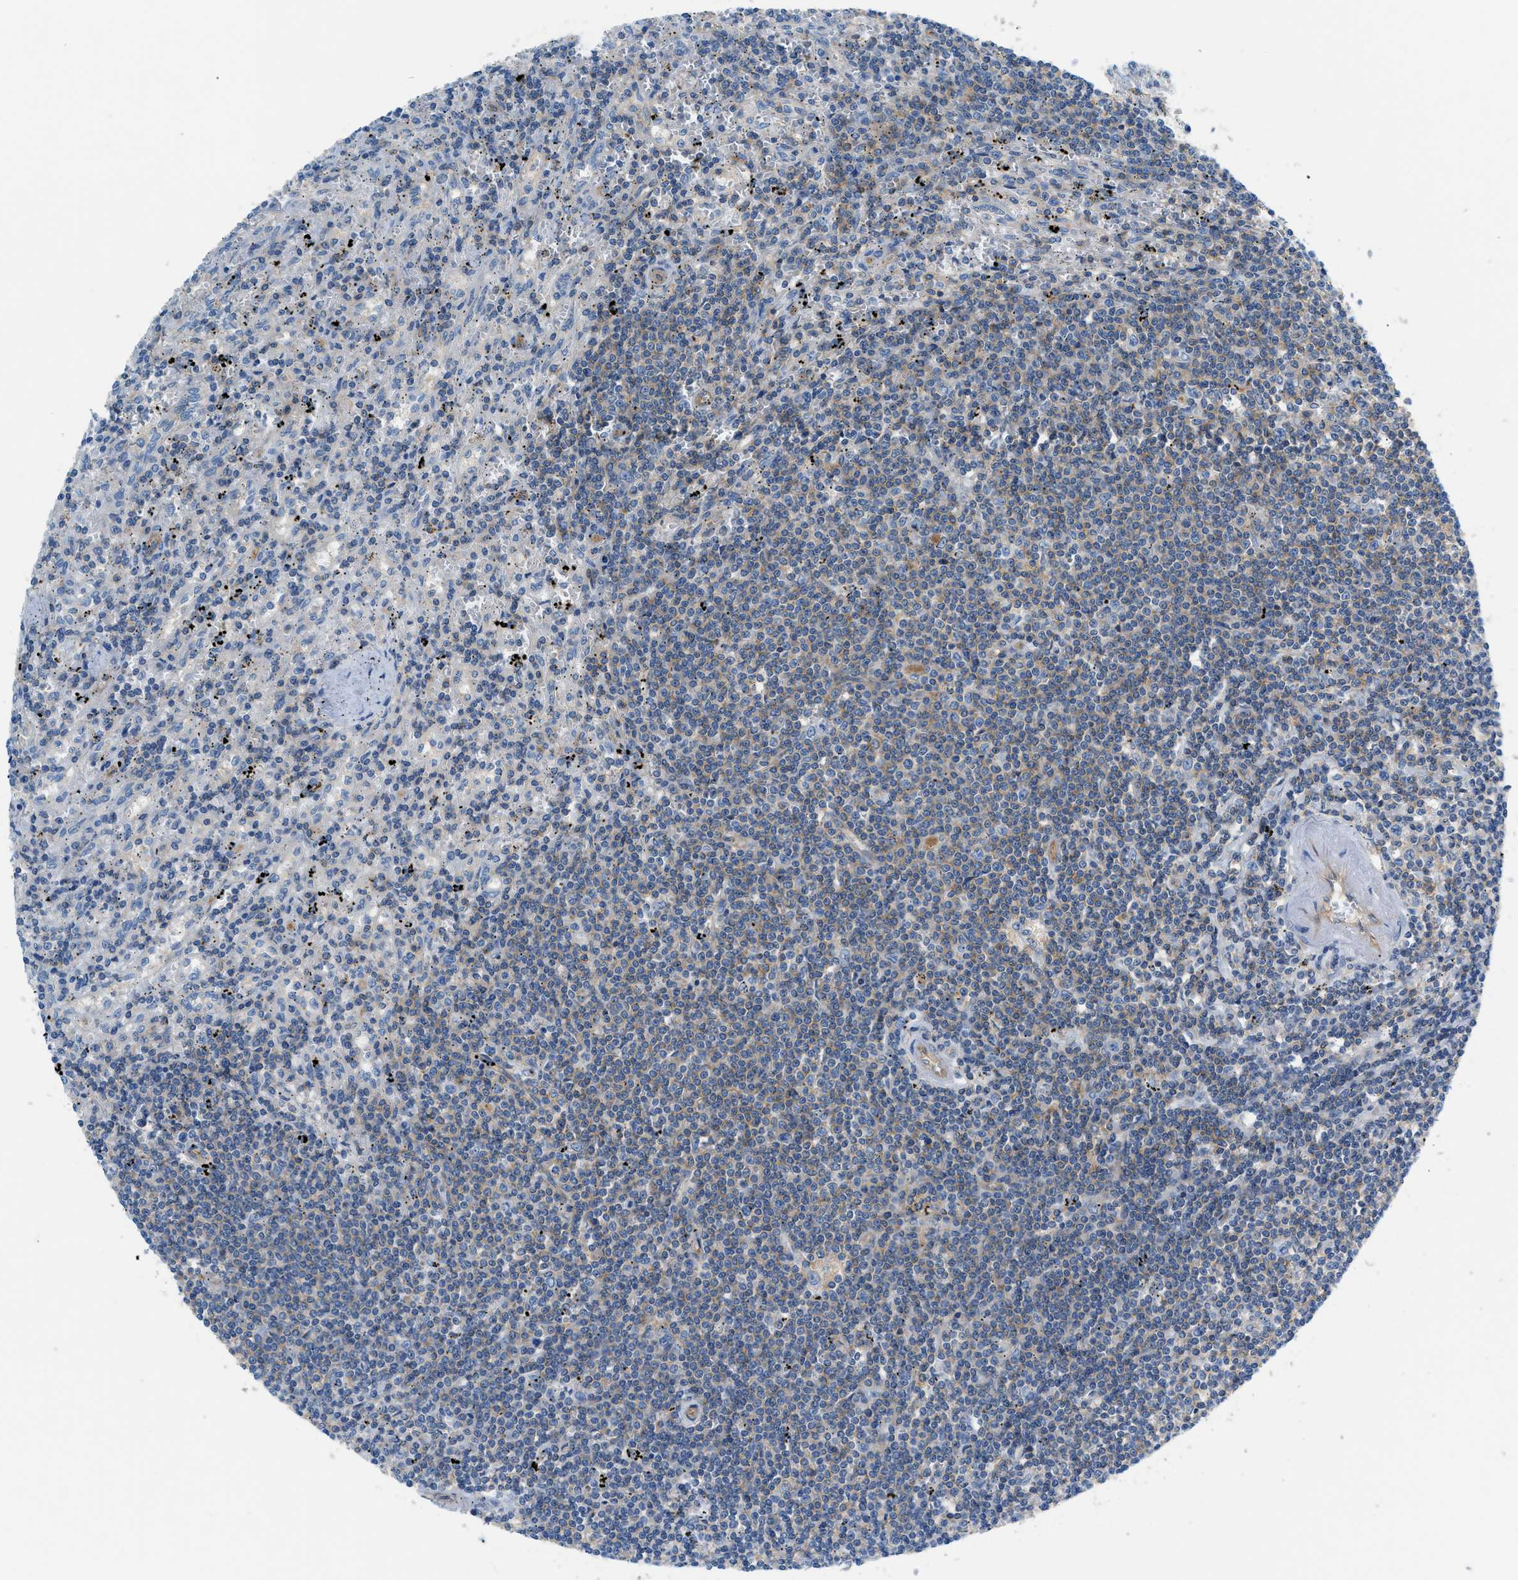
{"staining": {"intensity": "weak", "quantity": "<25%", "location": "cytoplasmic/membranous"}, "tissue": "lymphoma", "cell_type": "Tumor cells", "image_type": "cancer", "snomed": [{"axis": "morphology", "description": "Malignant lymphoma, non-Hodgkin's type, Low grade"}, {"axis": "topography", "description": "Spleen"}], "caption": "The photomicrograph demonstrates no staining of tumor cells in low-grade malignant lymphoma, non-Hodgkin's type. (Stains: DAB immunohistochemistry with hematoxylin counter stain, Microscopy: brightfield microscopy at high magnification).", "gene": "ORAI1", "patient": {"sex": "male", "age": 76}}